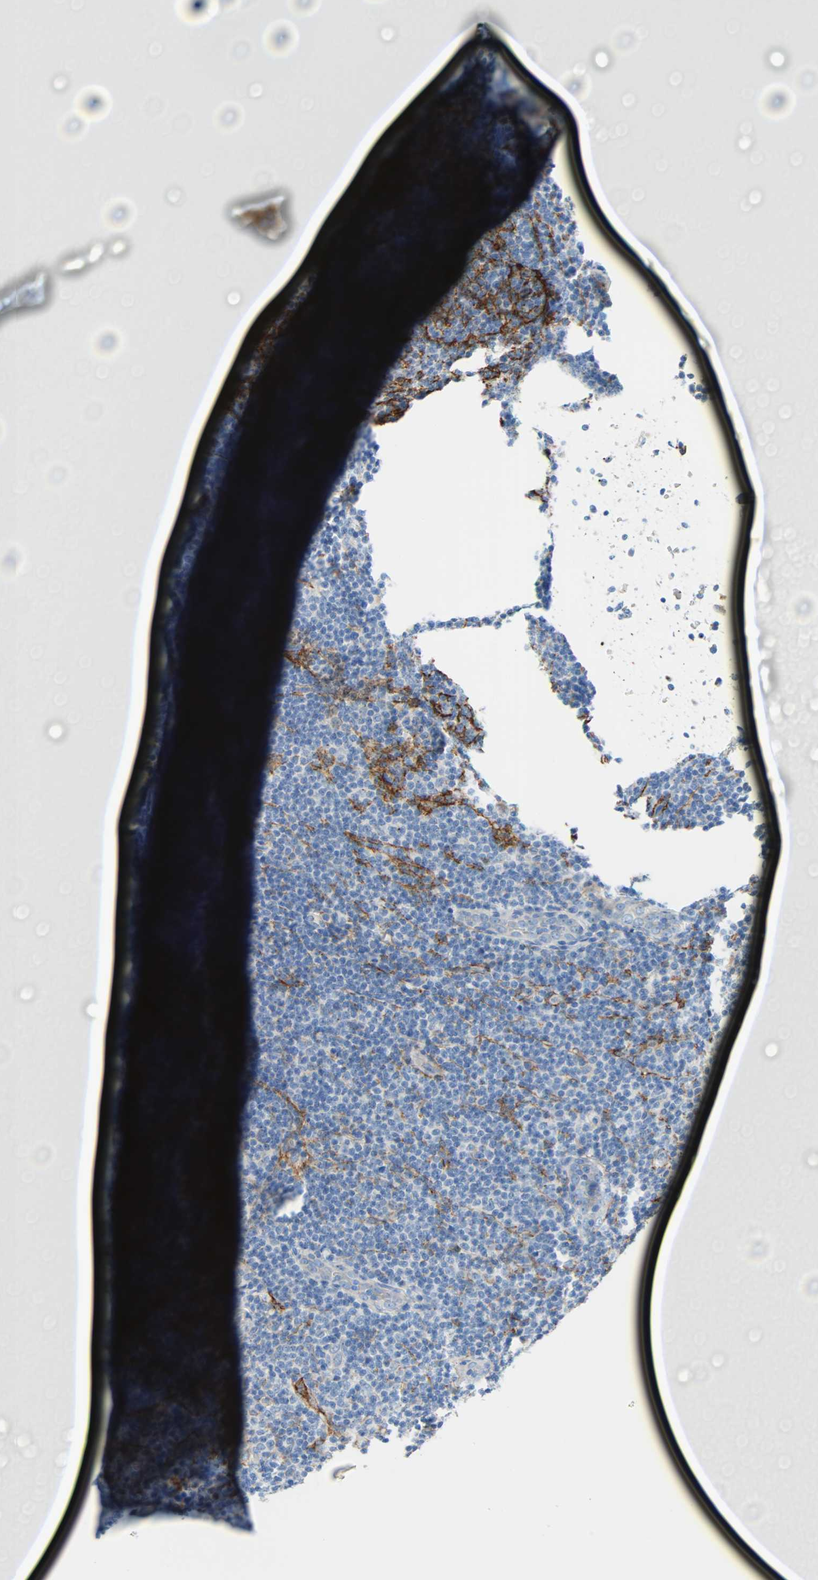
{"staining": {"intensity": "negative", "quantity": "none", "location": "none"}, "tissue": "lymphoma", "cell_type": "Tumor cells", "image_type": "cancer", "snomed": [{"axis": "morphology", "description": "Malignant lymphoma, non-Hodgkin's type, Low grade"}, {"axis": "topography", "description": "Lymph node"}], "caption": "Tumor cells show no significant protein staining in lymphoma.", "gene": "PDPN", "patient": {"sex": "male", "age": 83}}